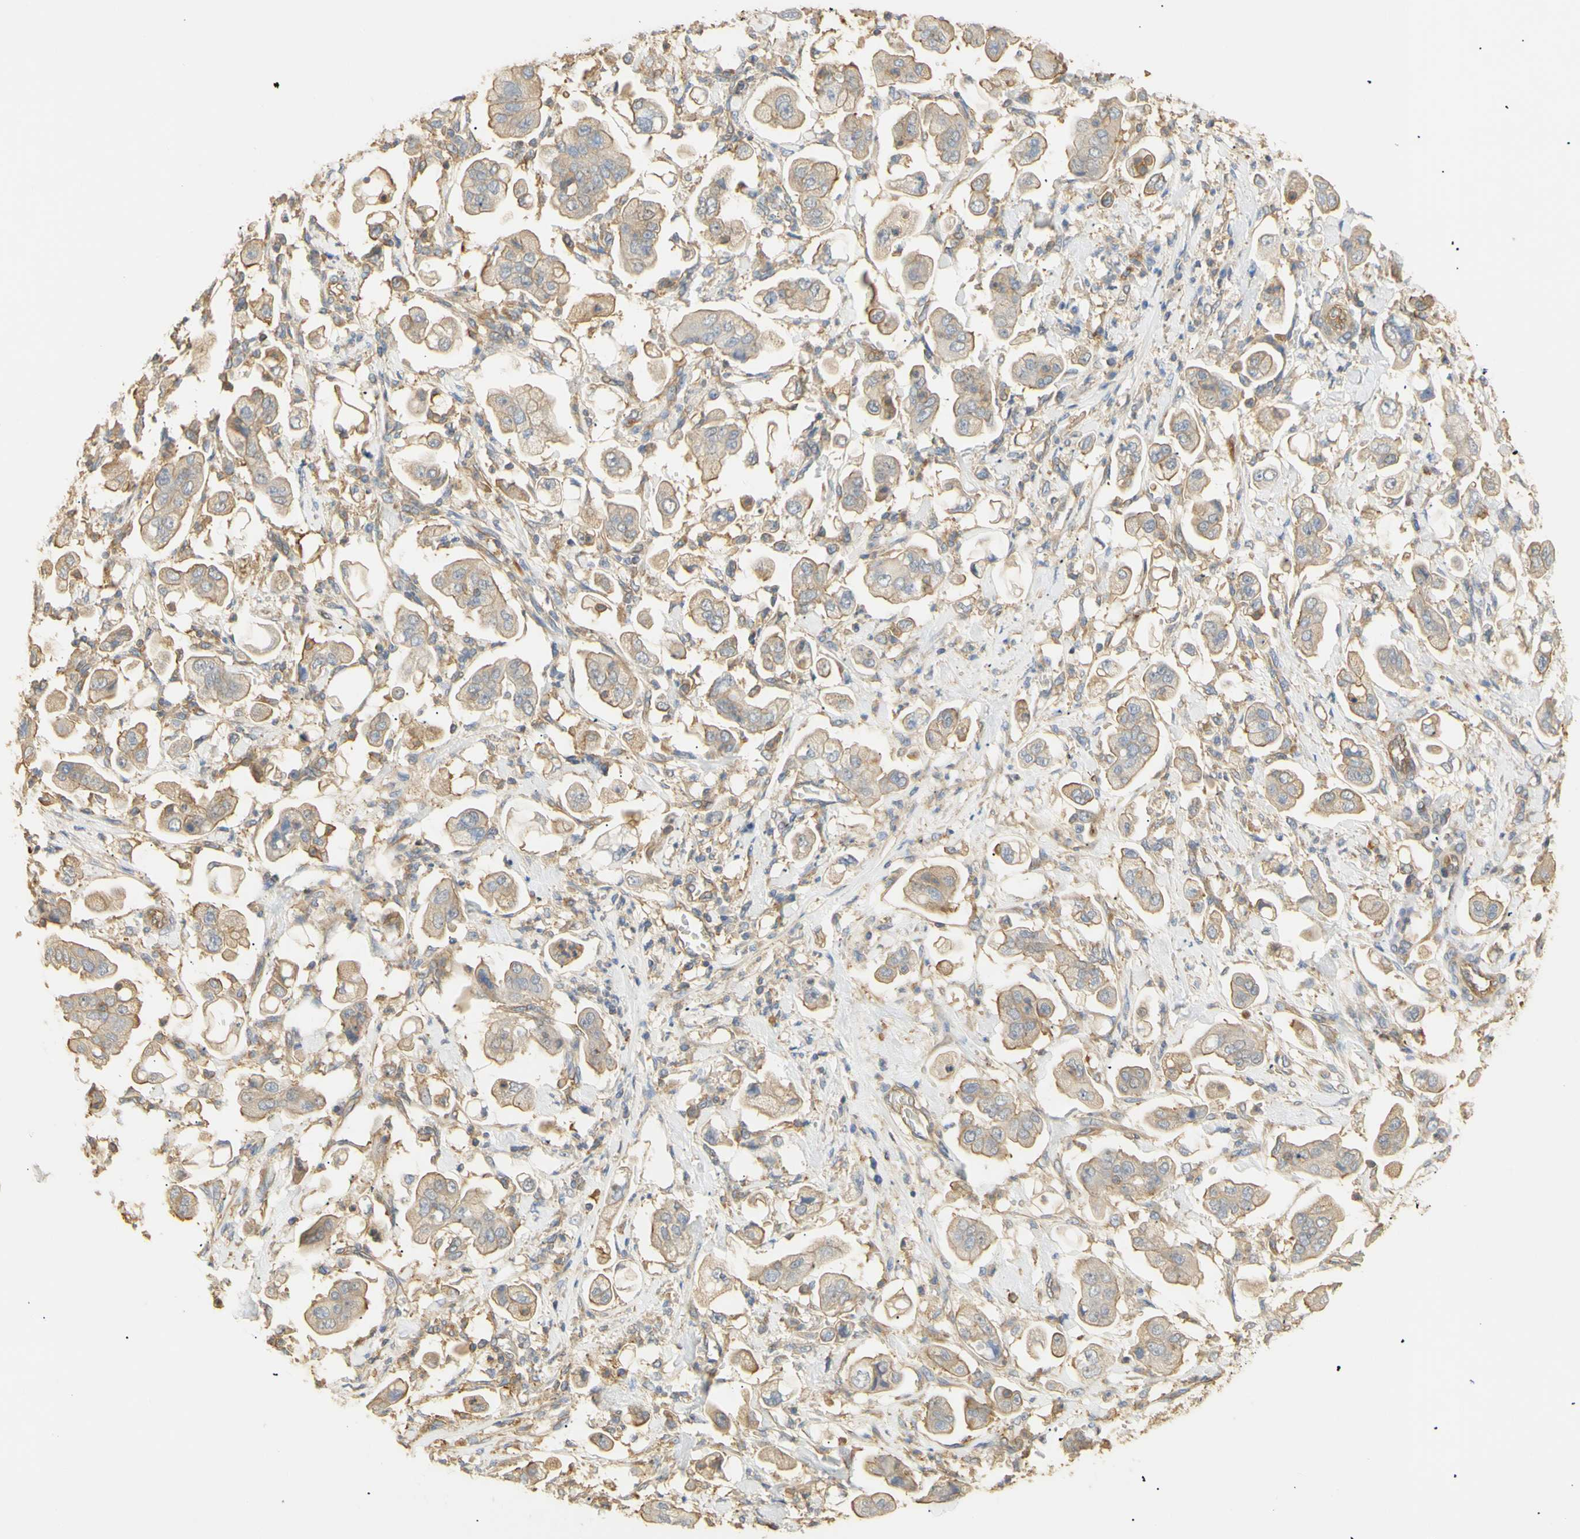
{"staining": {"intensity": "moderate", "quantity": "25%-75%", "location": "cytoplasmic/membranous"}, "tissue": "stomach cancer", "cell_type": "Tumor cells", "image_type": "cancer", "snomed": [{"axis": "morphology", "description": "Adenocarcinoma, NOS"}, {"axis": "topography", "description": "Stomach"}], "caption": "Tumor cells demonstrate medium levels of moderate cytoplasmic/membranous expression in approximately 25%-75% of cells in human stomach adenocarcinoma. The protein of interest is shown in brown color, while the nuclei are stained blue.", "gene": "KCNE4", "patient": {"sex": "male", "age": 62}}